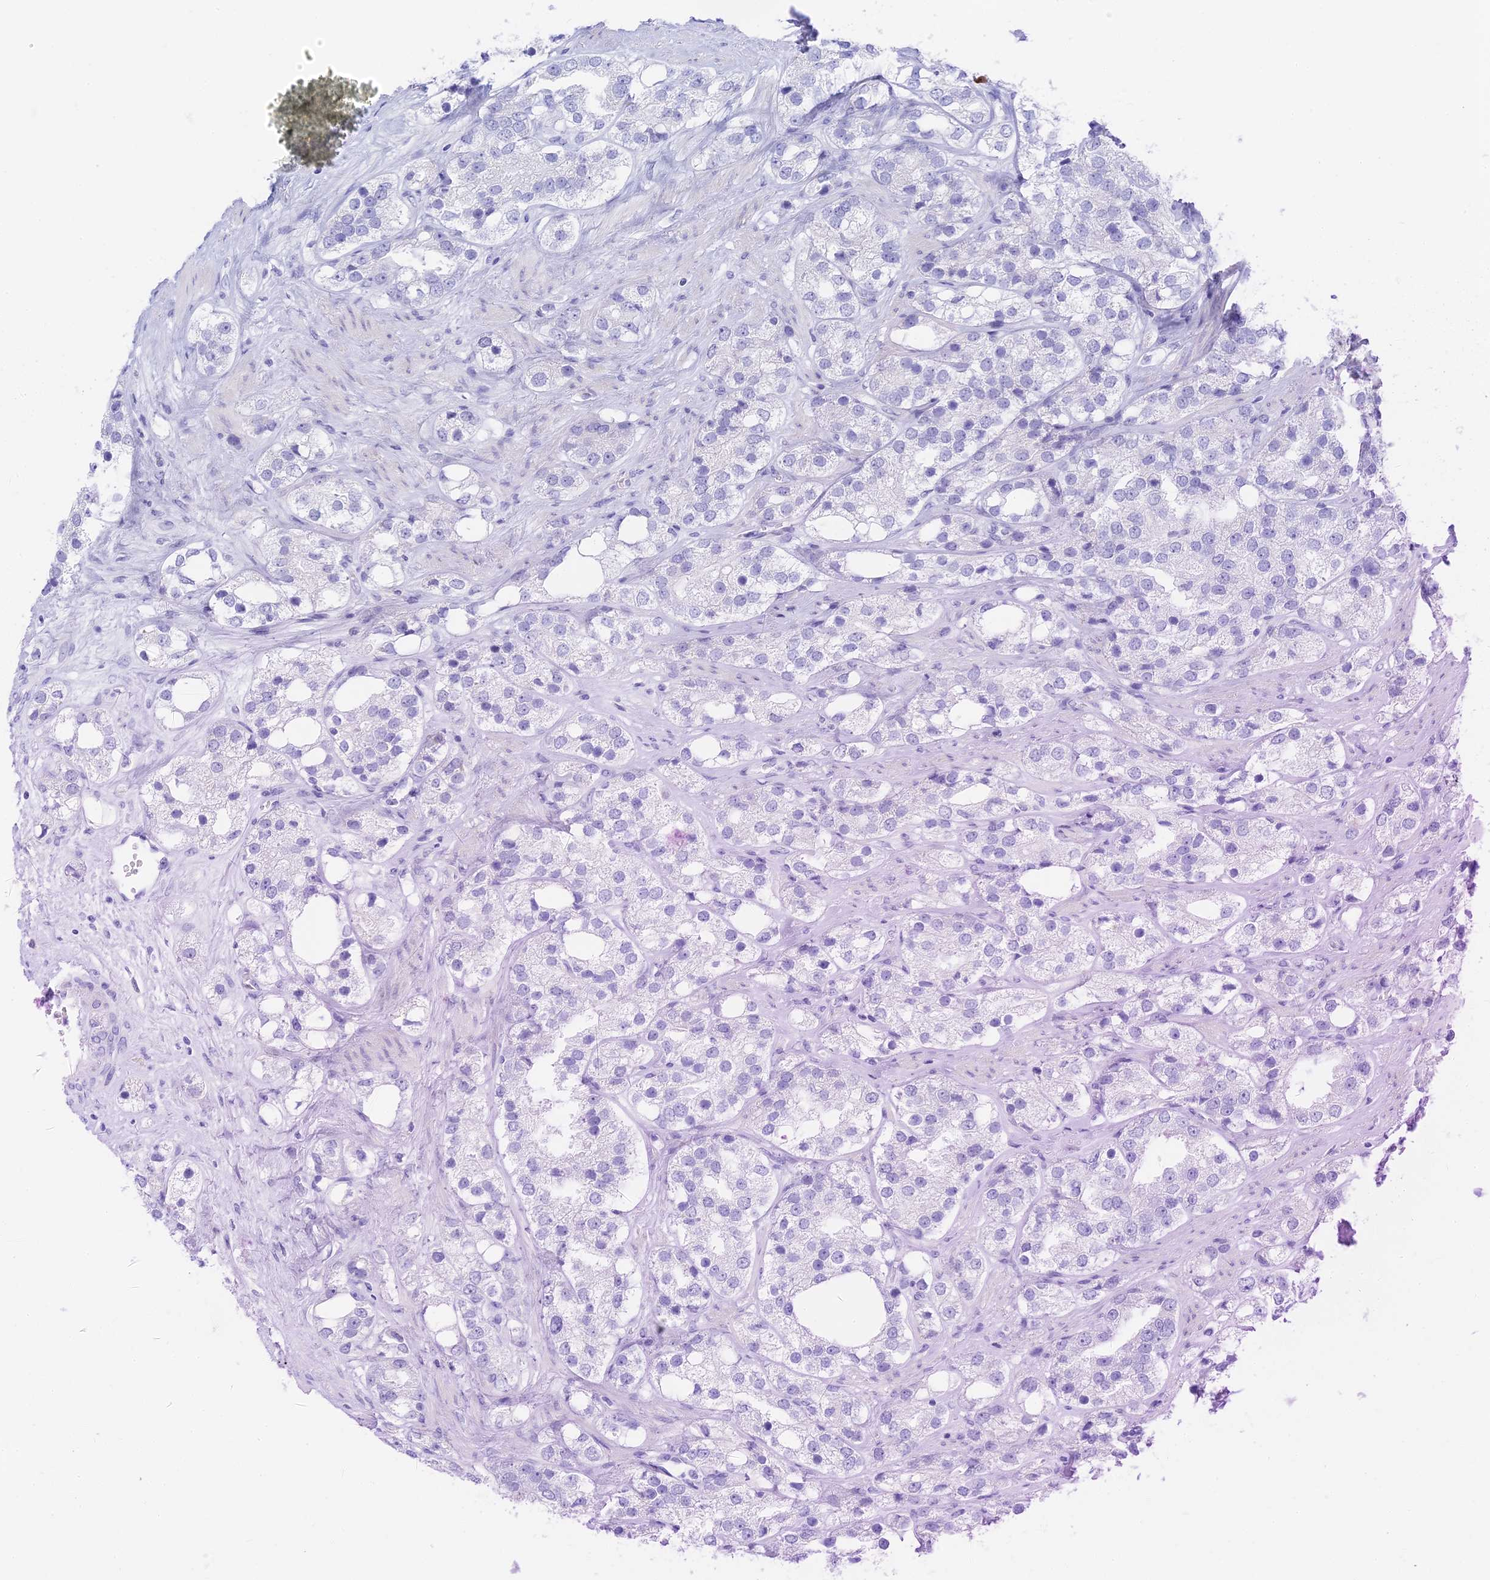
{"staining": {"intensity": "negative", "quantity": "none", "location": "none"}, "tissue": "prostate cancer", "cell_type": "Tumor cells", "image_type": "cancer", "snomed": [{"axis": "morphology", "description": "Adenocarcinoma, NOS"}, {"axis": "topography", "description": "Prostate"}], "caption": "DAB (3,3'-diaminobenzidine) immunohistochemical staining of prostate cancer reveals no significant staining in tumor cells.", "gene": "CEP152", "patient": {"sex": "male", "age": 79}}